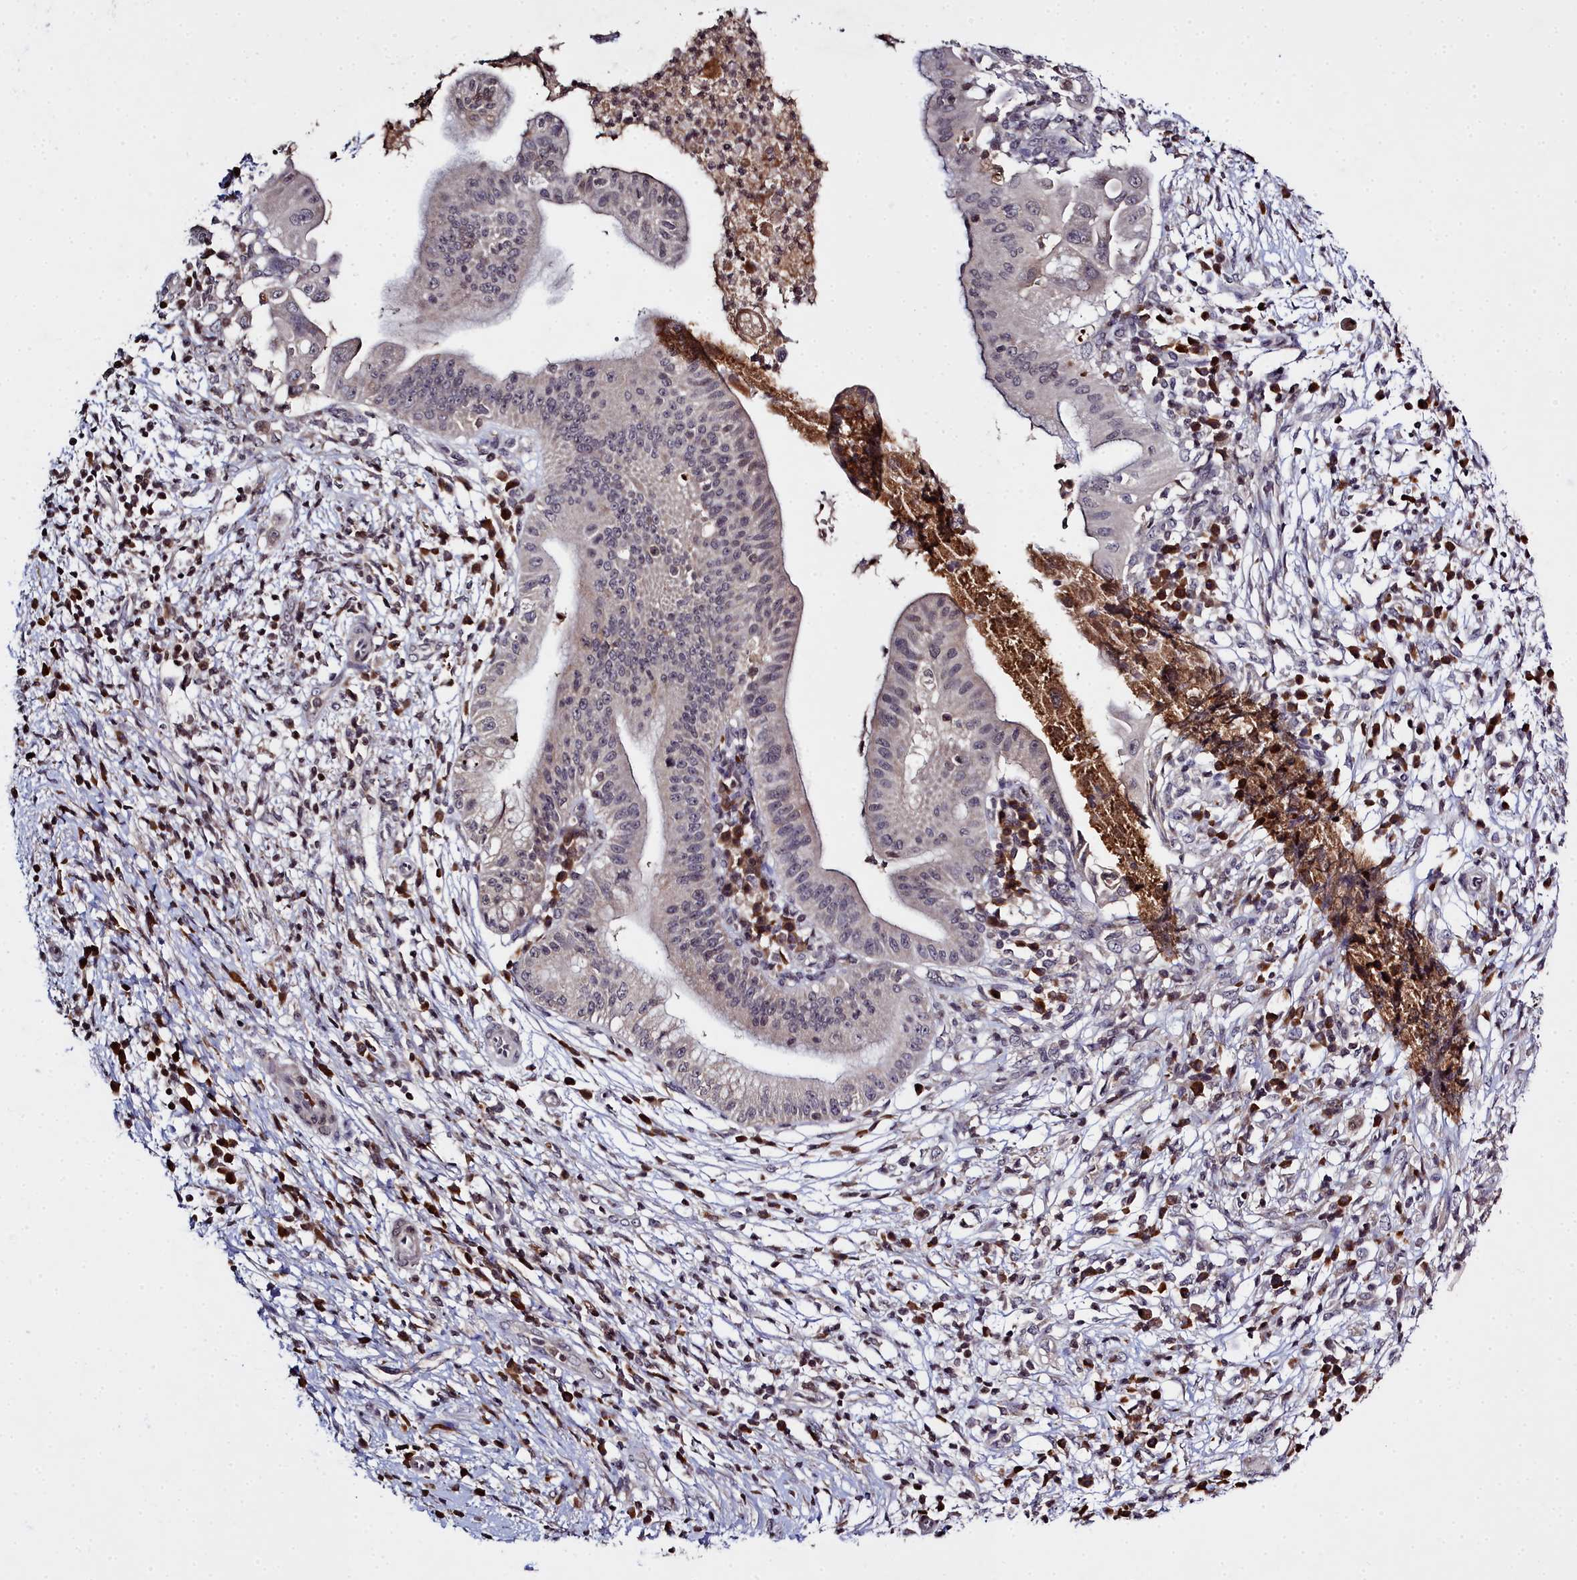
{"staining": {"intensity": "negative", "quantity": "none", "location": "none"}, "tissue": "pancreatic cancer", "cell_type": "Tumor cells", "image_type": "cancer", "snomed": [{"axis": "morphology", "description": "Adenocarcinoma, NOS"}, {"axis": "topography", "description": "Pancreas"}], "caption": "There is no significant staining in tumor cells of pancreatic cancer (adenocarcinoma).", "gene": "FZD4", "patient": {"sex": "male", "age": 68}}